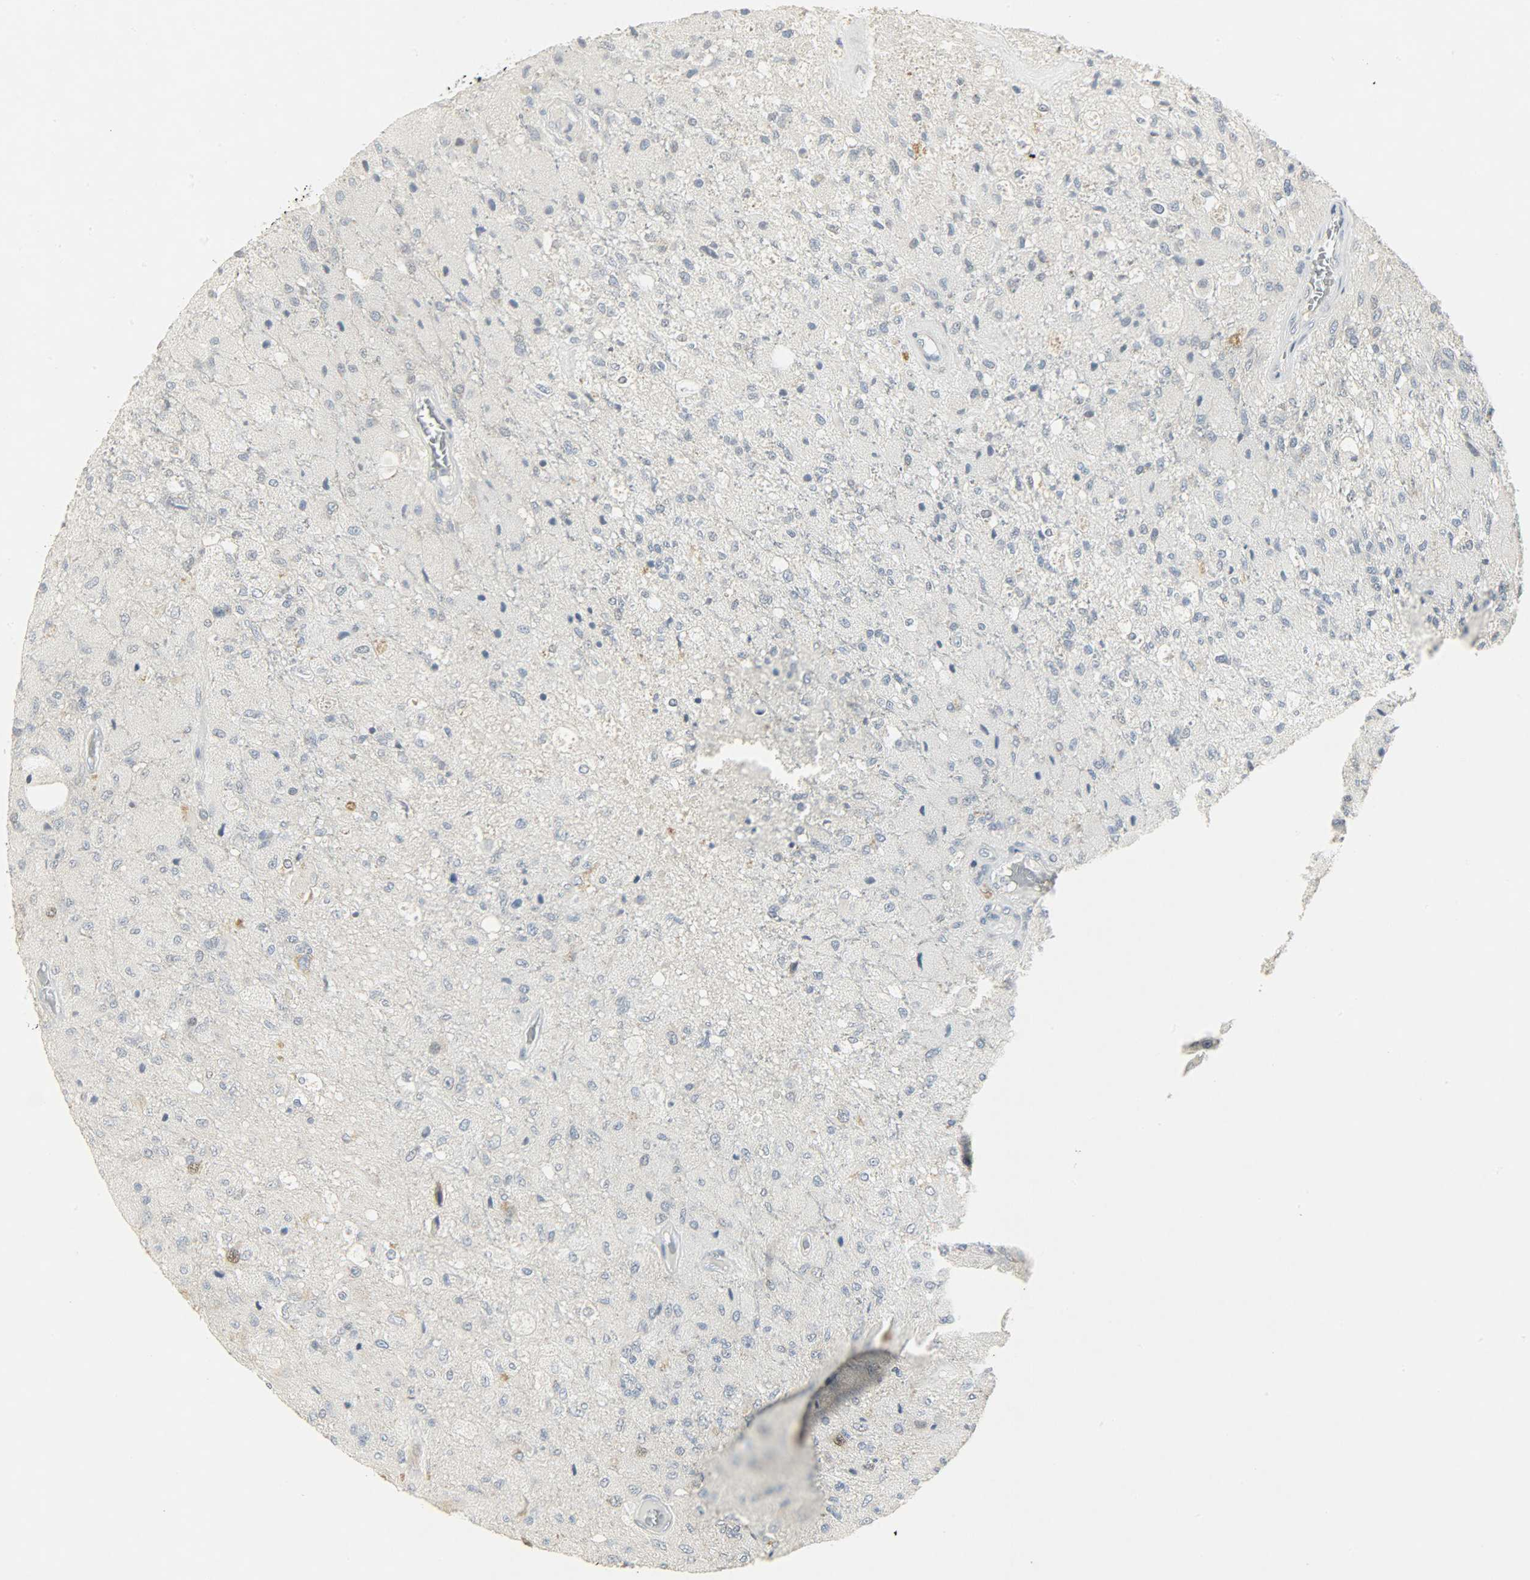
{"staining": {"intensity": "moderate", "quantity": "<25%", "location": "cytoplasmic/membranous,nuclear"}, "tissue": "glioma", "cell_type": "Tumor cells", "image_type": "cancer", "snomed": [{"axis": "morphology", "description": "Normal tissue, NOS"}, {"axis": "morphology", "description": "Glioma, malignant, High grade"}, {"axis": "topography", "description": "Cerebral cortex"}], "caption": "Immunohistochemistry (IHC) photomicrograph of glioma stained for a protein (brown), which displays low levels of moderate cytoplasmic/membranous and nuclear positivity in about <25% of tumor cells.", "gene": "CAMK4", "patient": {"sex": "male", "age": 77}}